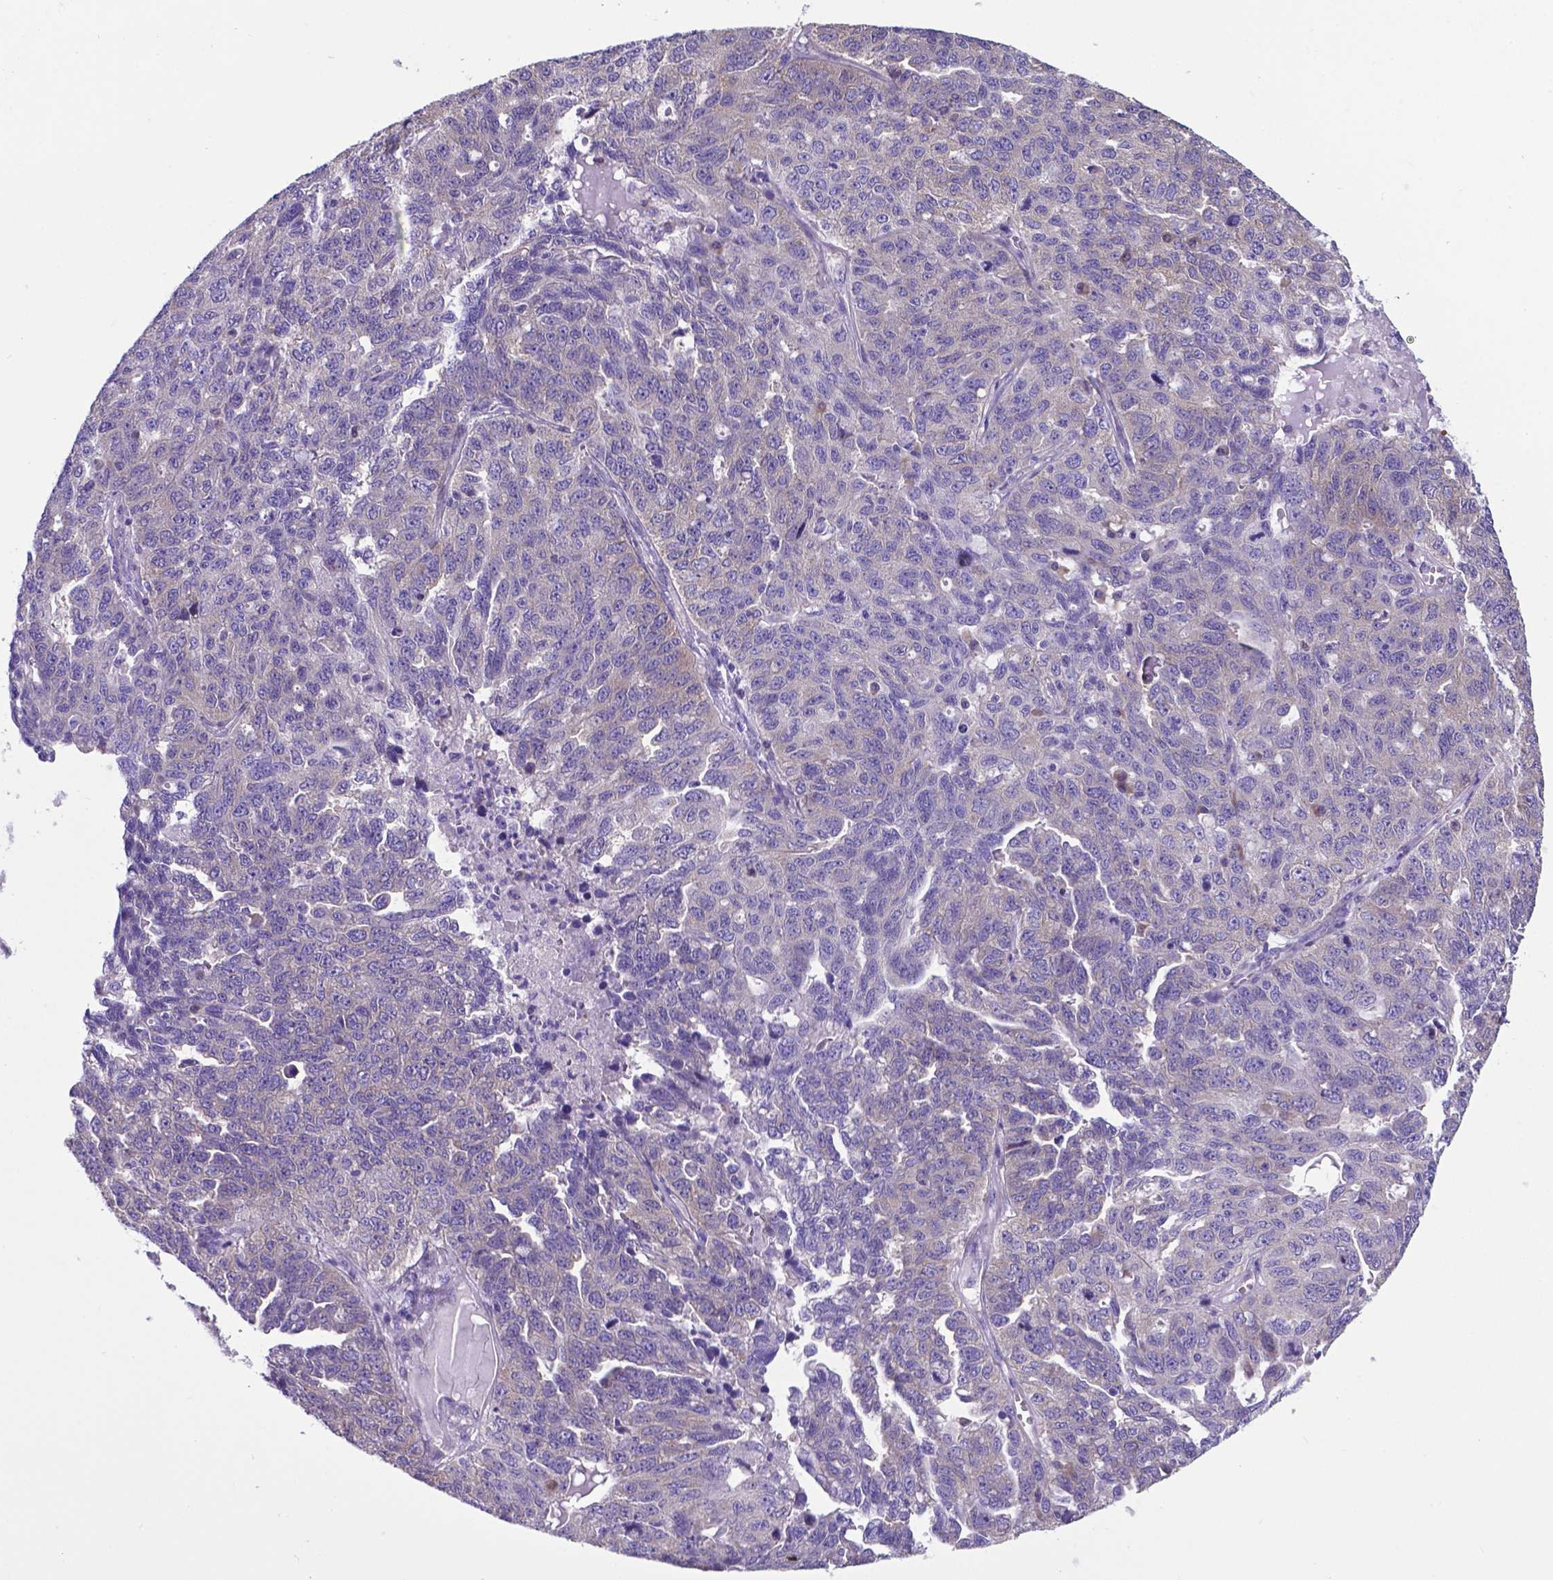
{"staining": {"intensity": "weak", "quantity": "<25%", "location": "cytoplasmic/membranous"}, "tissue": "ovarian cancer", "cell_type": "Tumor cells", "image_type": "cancer", "snomed": [{"axis": "morphology", "description": "Cystadenocarcinoma, serous, NOS"}, {"axis": "topography", "description": "Ovary"}], "caption": "Immunohistochemistry (IHC) photomicrograph of neoplastic tissue: human ovarian cancer stained with DAB (3,3'-diaminobenzidine) demonstrates no significant protein staining in tumor cells.", "gene": "RPL6", "patient": {"sex": "female", "age": 71}}